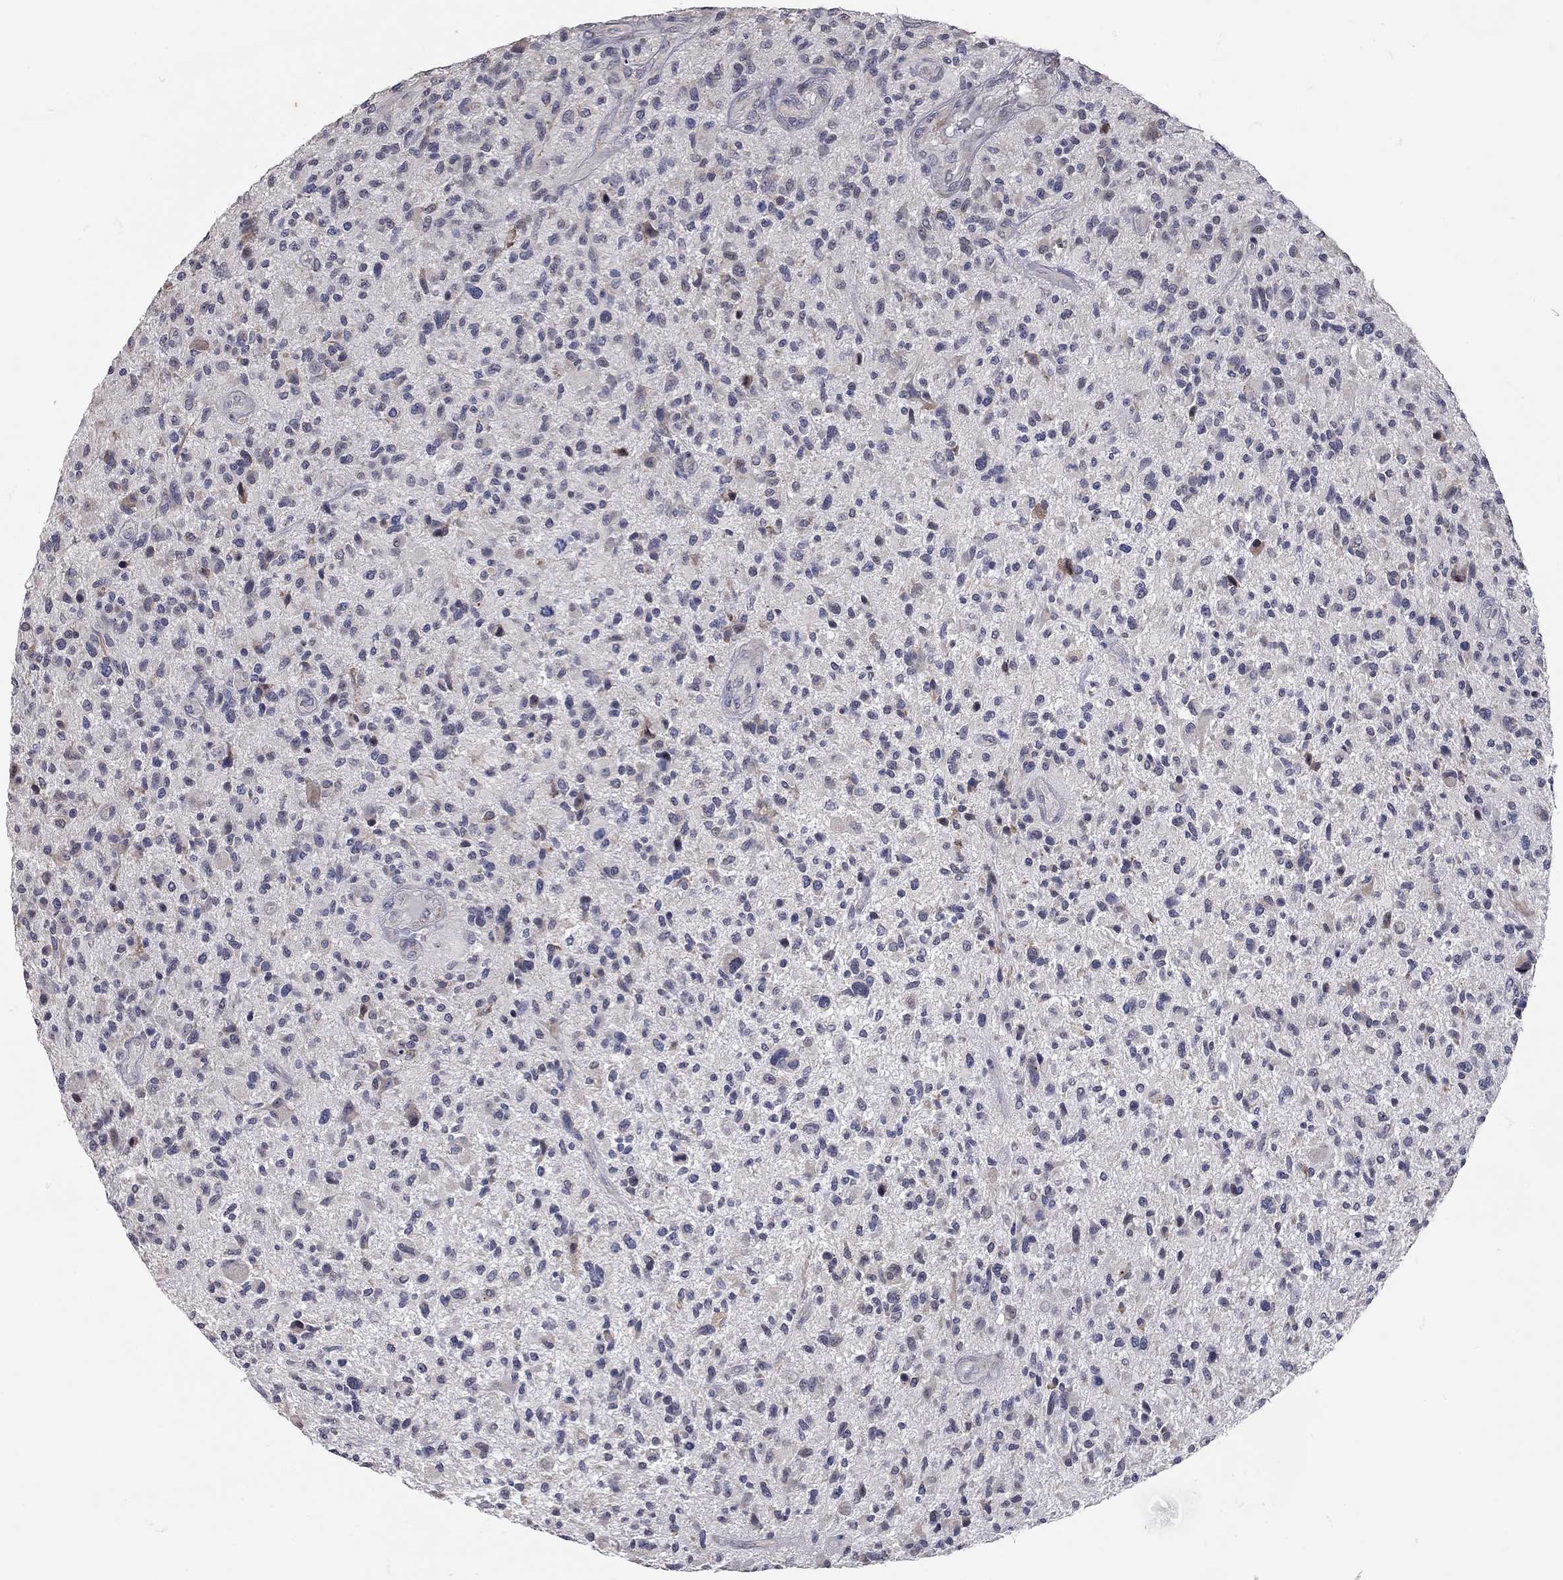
{"staining": {"intensity": "negative", "quantity": "none", "location": "none"}, "tissue": "glioma", "cell_type": "Tumor cells", "image_type": "cancer", "snomed": [{"axis": "morphology", "description": "Glioma, malignant, High grade"}, {"axis": "topography", "description": "Brain"}], "caption": "The immunohistochemistry (IHC) photomicrograph has no significant staining in tumor cells of glioma tissue. (DAB IHC visualized using brightfield microscopy, high magnification).", "gene": "XAGE2", "patient": {"sex": "male", "age": 47}}